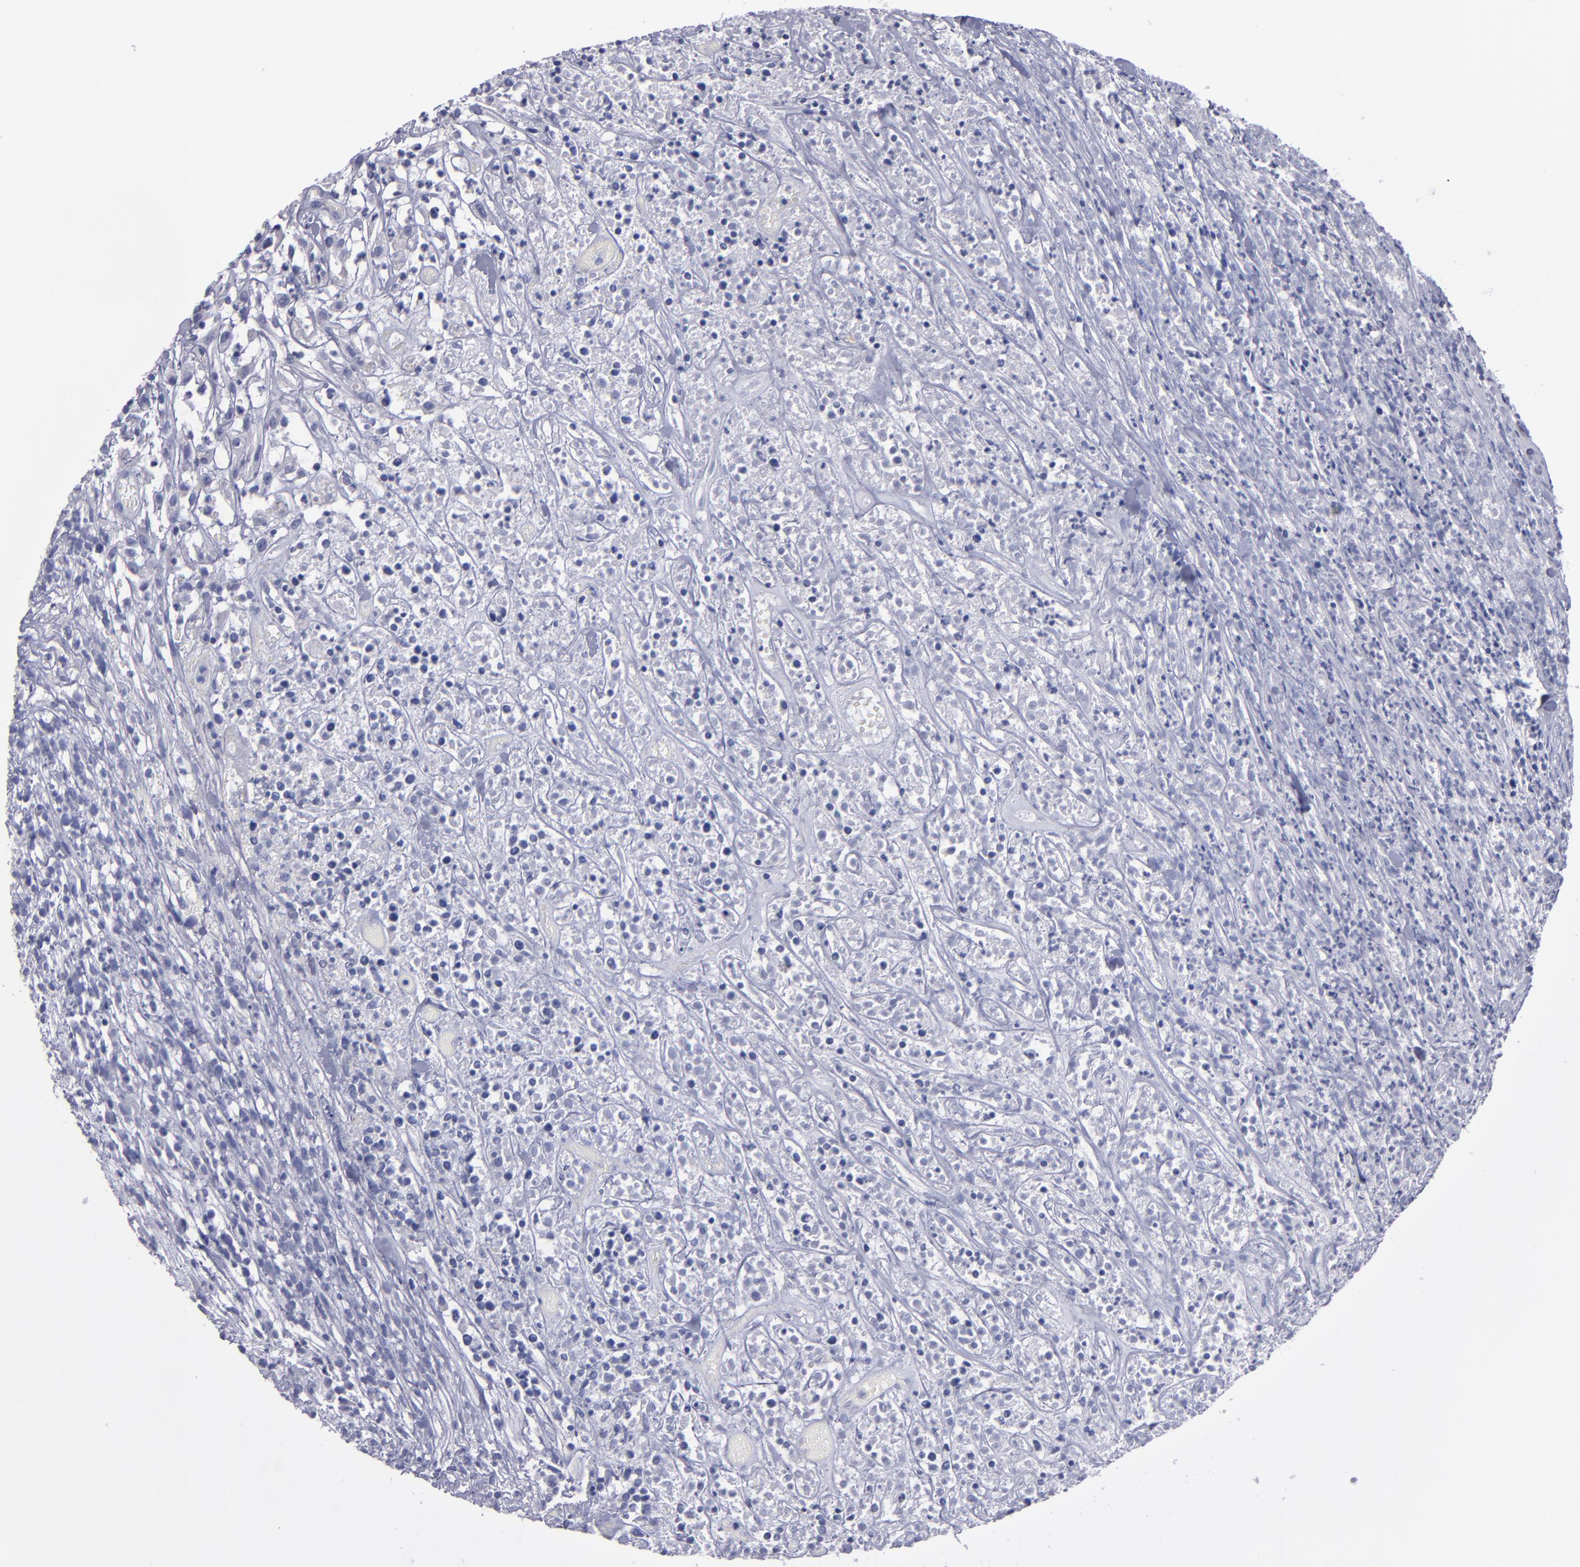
{"staining": {"intensity": "negative", "quantity": "none", "location": "none"}, "tissue": "lymphoma", "cell_type": "Tumor cells", "image_type": "cancer", "snomed": [{"axis": "morphology", "description": "Malignant lymphoma, non-Hodgkin's type, High grade"}, {"axis": "topography", "description": "Lymph node"}], "caption": "High magnification brightfield microscopy of malignant lymphoma, non-Hodgkin's type (high-grade) stained with DAB (3,3'-diaminobenzidine) (brown) and counterstained with hematoxylin (blue): tumor cells show no significant positivity.", "gene": "CDH3", "patient": {"sex": "female", "age": 73}}